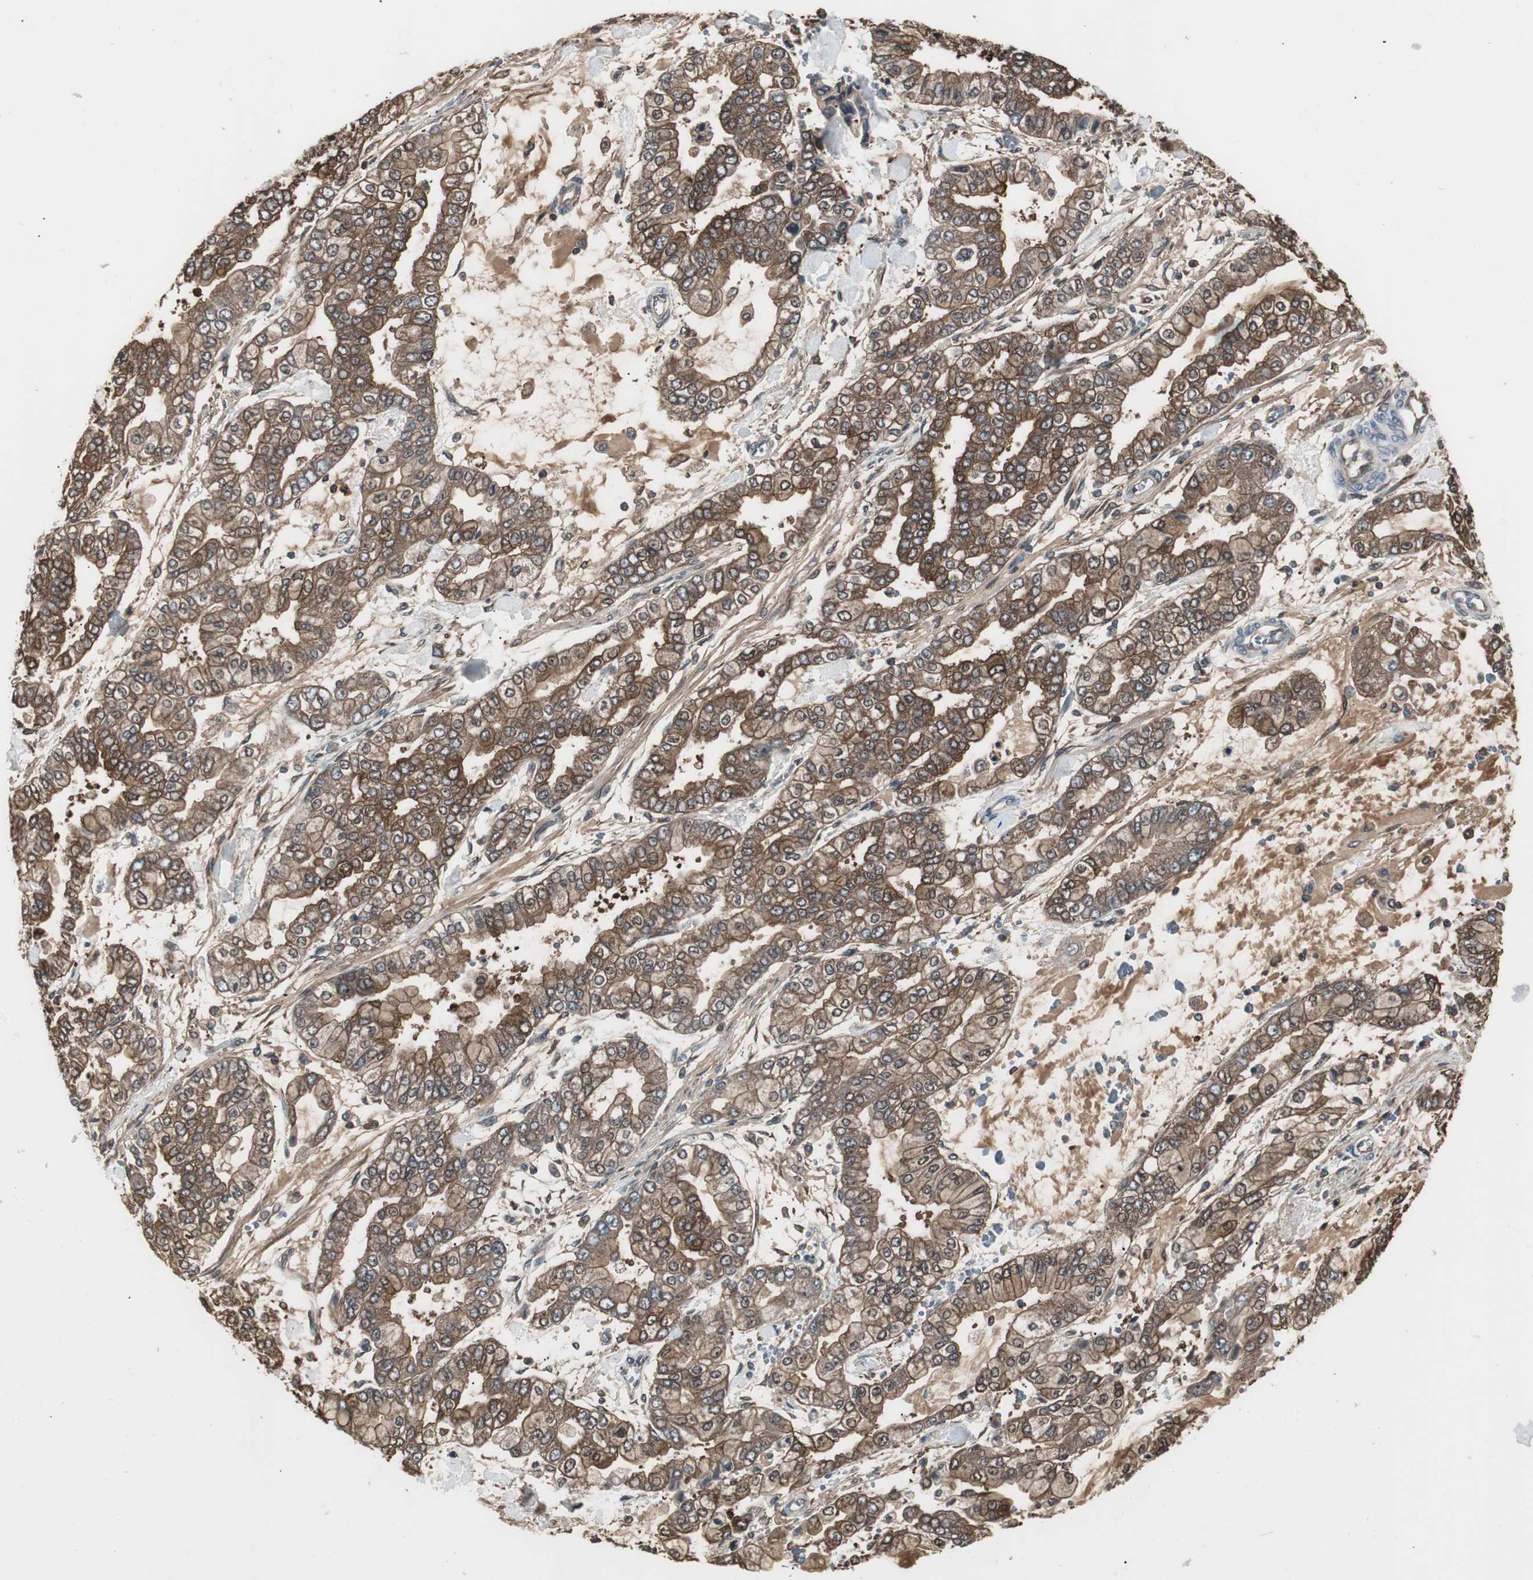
{"staining": {"intensity": "strong", "quantity": ">75%", "location": "cytoplasmic/membranous"}, "tissue": "stomach cancer", "cell_type": "Tumor cells", "image_type": "cancer", "snomed": [{"axis": "morphology", "description": "Normal tissue, NOS"}, {"axis": "morphology", "description": "Adenocarcinoma, NOS"}, {"axis": "topography", "description": "Stomach, upper"}, {"axis": "topography", "description": "Stomach"}], "caption": "Stomach adenocarcinoma was stained to show a protein in brown. There is high levels of strong cytoplasmic/membranous expression in approximately >75% of tumor cells.", "gene": "CAPNS1", "patient": {"sex": "male", "age": 76}}